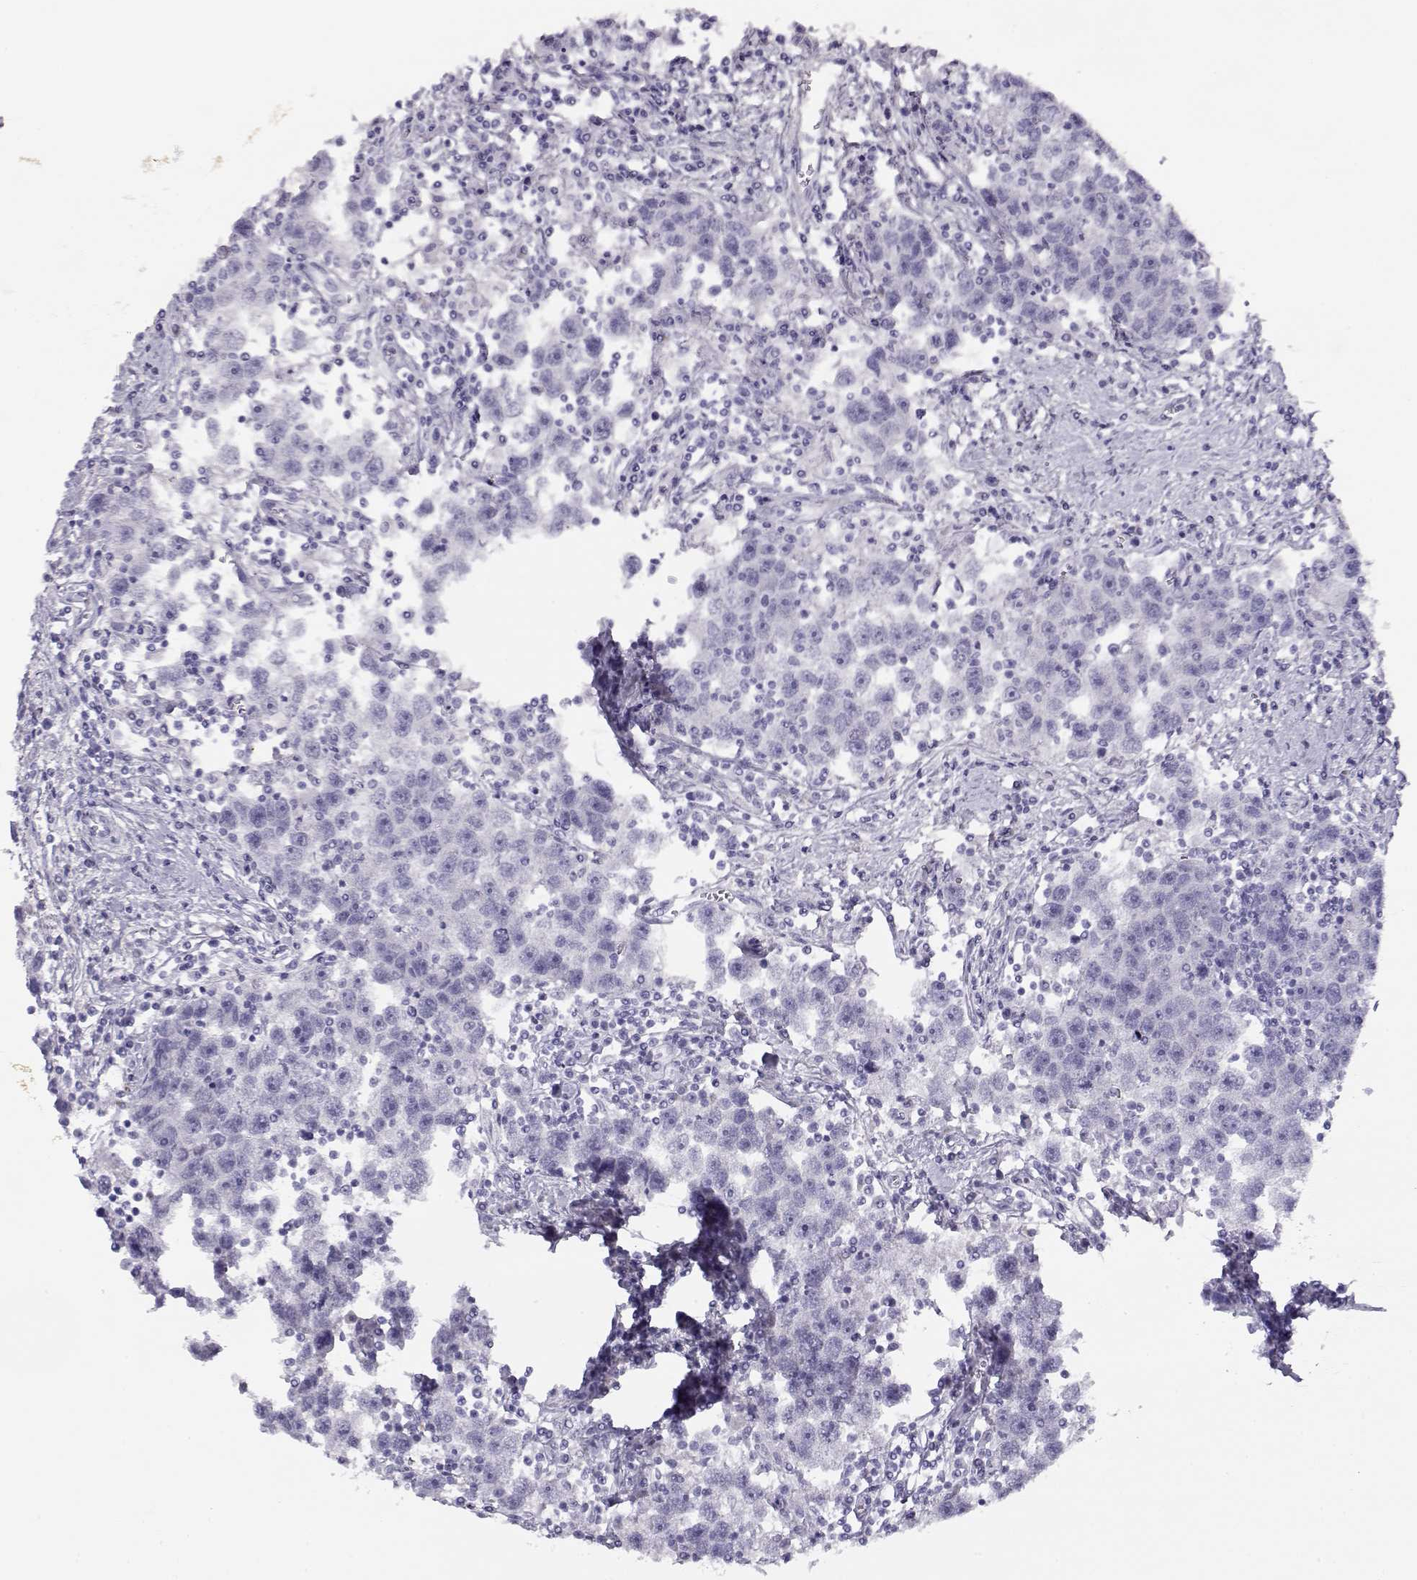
{"staining": {"intensity": "negative", "quantity": "none", "location": "none"}, "tissue": "testis cancer", "cell_type": "Tumor cells", "image_type": "cancer", "snomed": [{"axis": "morphology", "description": "Seminoma, NOS"}, {"axis": "topography", "description": "Testis"}], "caption": "Tumor cells show no significant positivity in seminoma (testis).", "gene": "CRX", "patient": {"sex": "male", "age": 30}}